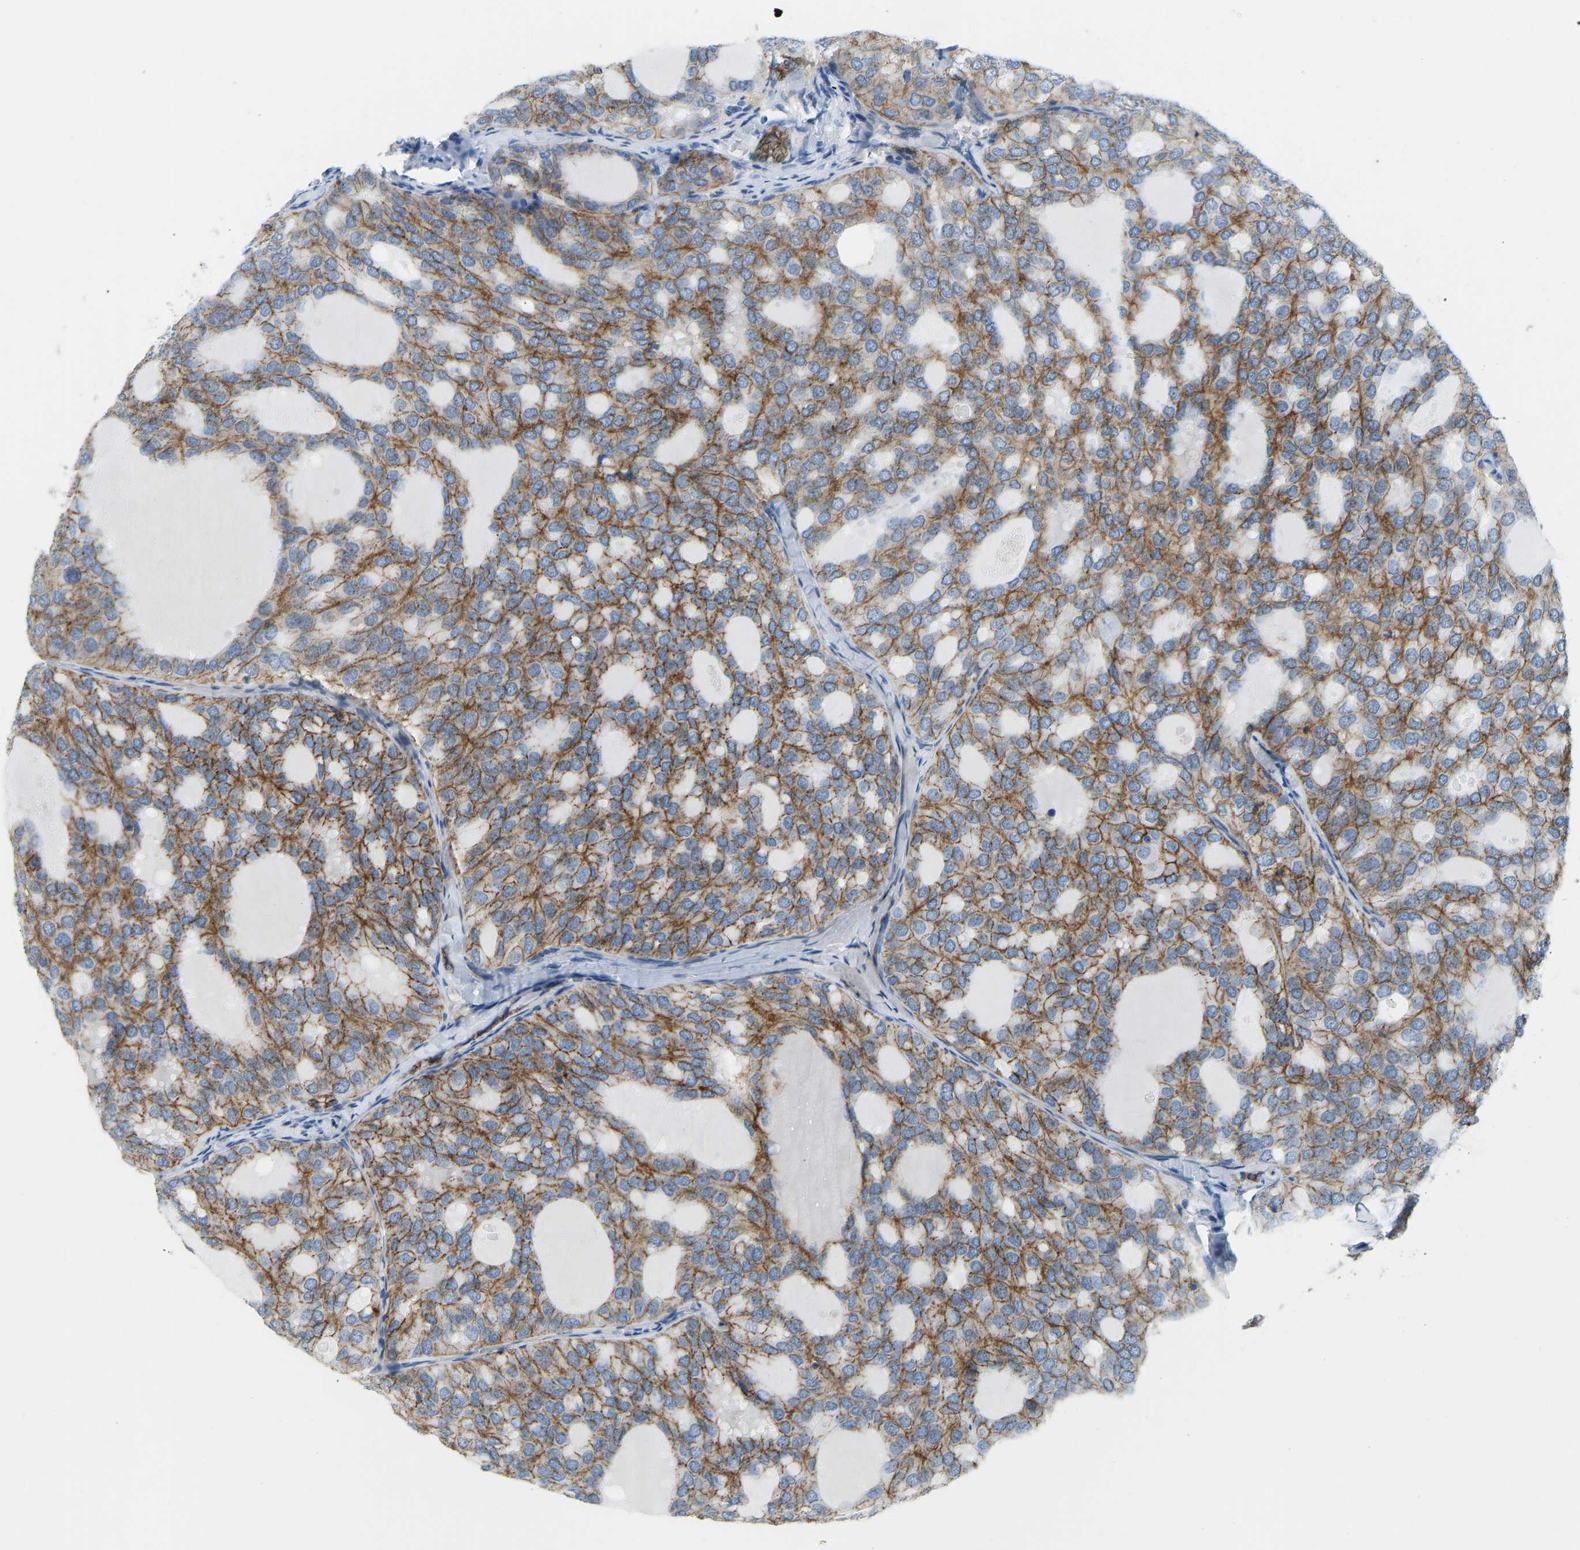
{"staining": {"intensity": "strong", "quantity": ">75%", "location": "cytoplasmic/membranous"}, "tissue": "thyroid cancer", "cell_type": "Tumor cells", "image_type": "cancer", "snomed": [{"axis": "morphology", "description": "Follicular adenoma carcinoma, NOS"}, {"axis": "topography", "description": "Thyroid gland"}], "caption": "Immunohistochemical staining of human thyroid cancer (follicular adenoma carcinoma) displays strong cytoplasmic/membranous protein positivity in approximately >75% of tumor cells. Using DAB (brown) and hematoxylin (blue) stains, captured at high magnification using brightfield microscopy.", "gene": "ATP1A1", "patient": {"sex": "male", "age": 75}}